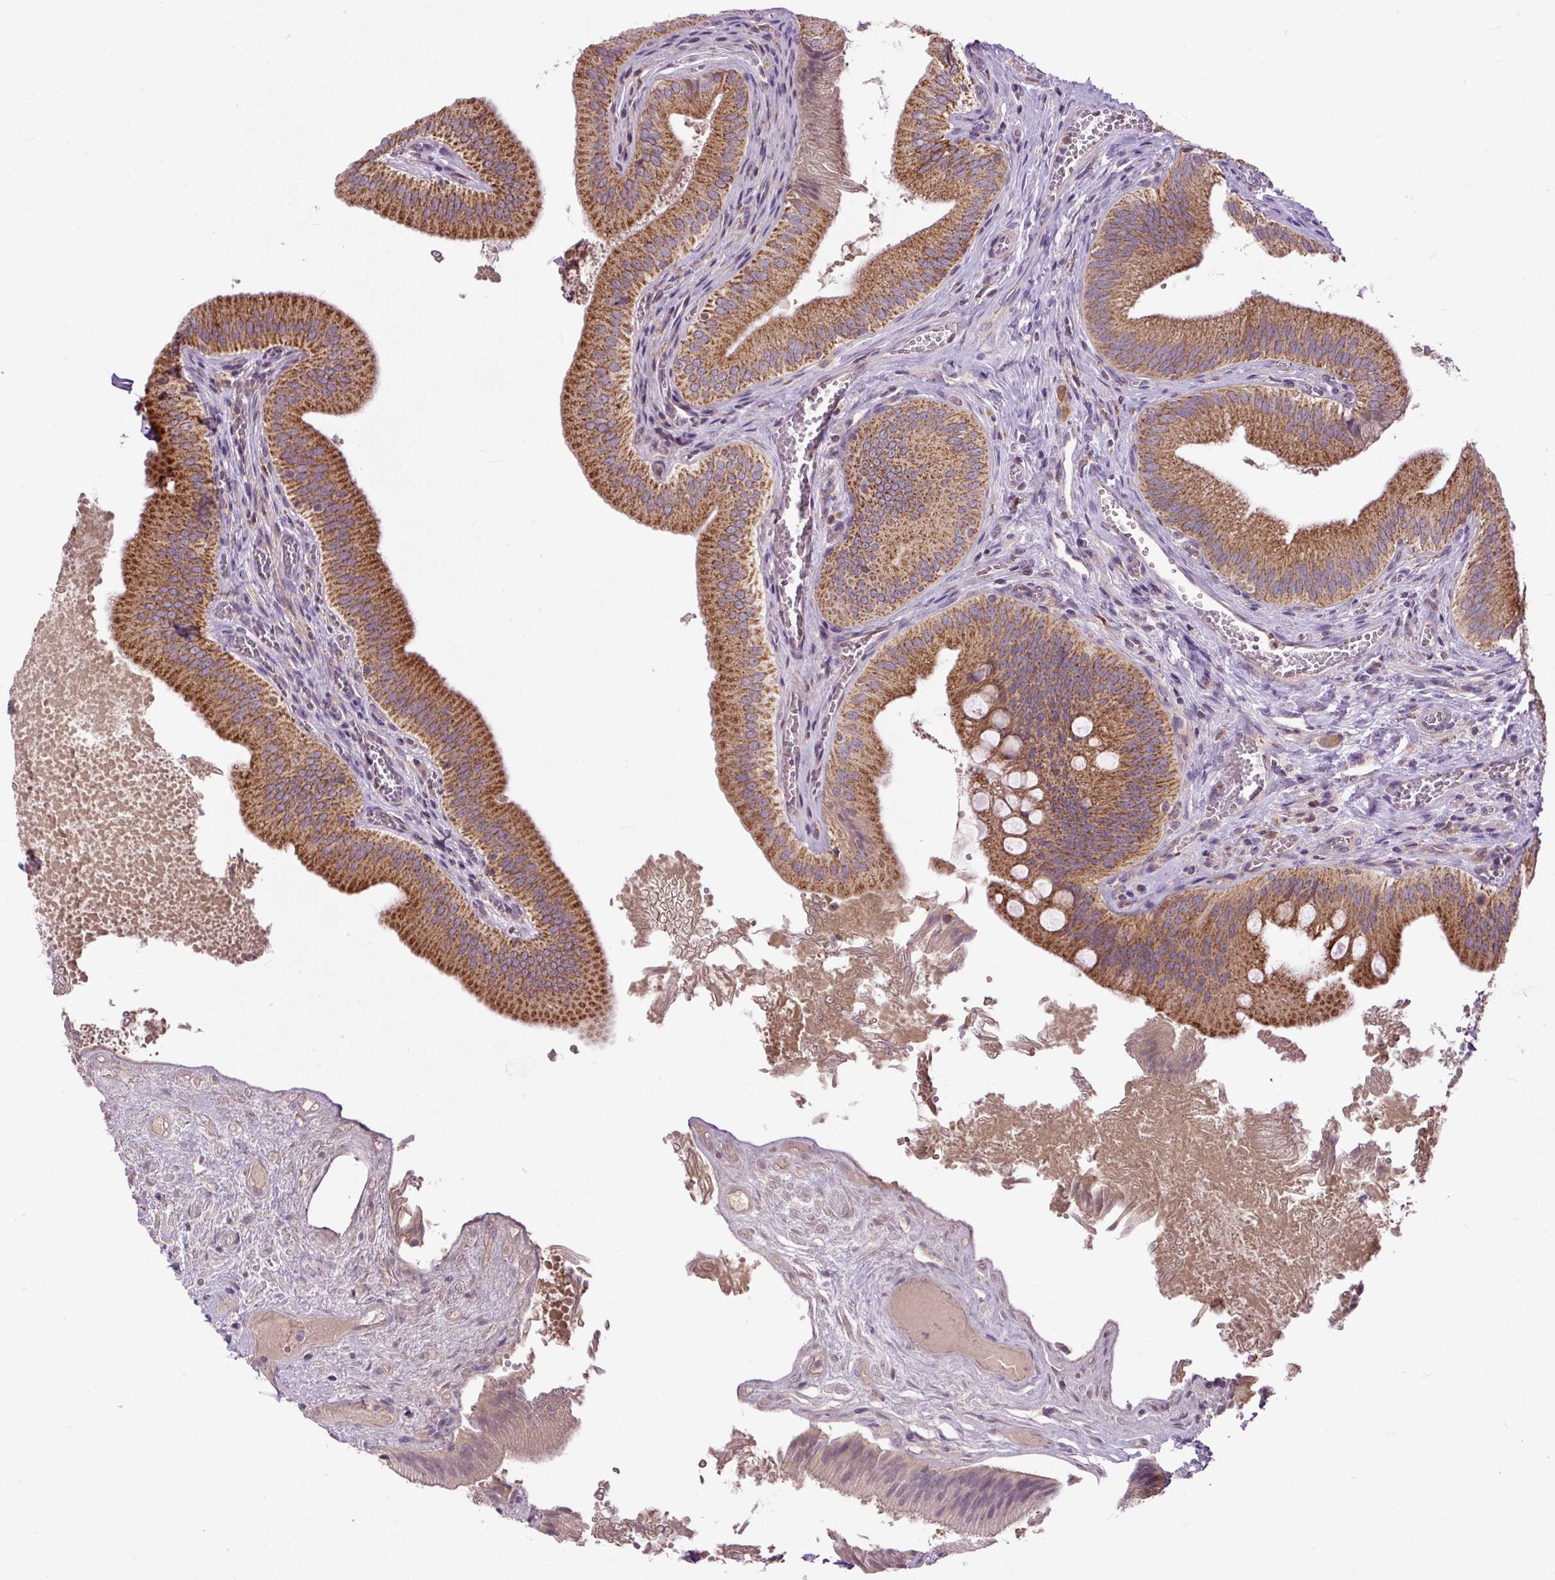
{"staining": {"intensity": "strong", "quantity": ">75%", "location": "cytoplasmic/membranous"}, "tissue": "gallbladder", "cell_type": "Glandular cells", "image_type": "normal", "snomed": [{"axis": "morphology", "description": "Normal tissue, NOS"}, {"axis": "topography", "description": "Gallbladder"}], "caption": "Immunohistochemistry of benign human gallbladder displays high levels of strong cytoplasmic/membranous staining in approximately >75% of glandular cells. (brown staining indicates protein expression, while blue staining denotes nuclei).", "gene": "TM2D3", "patient": {"sex": "male", "age": 17}}